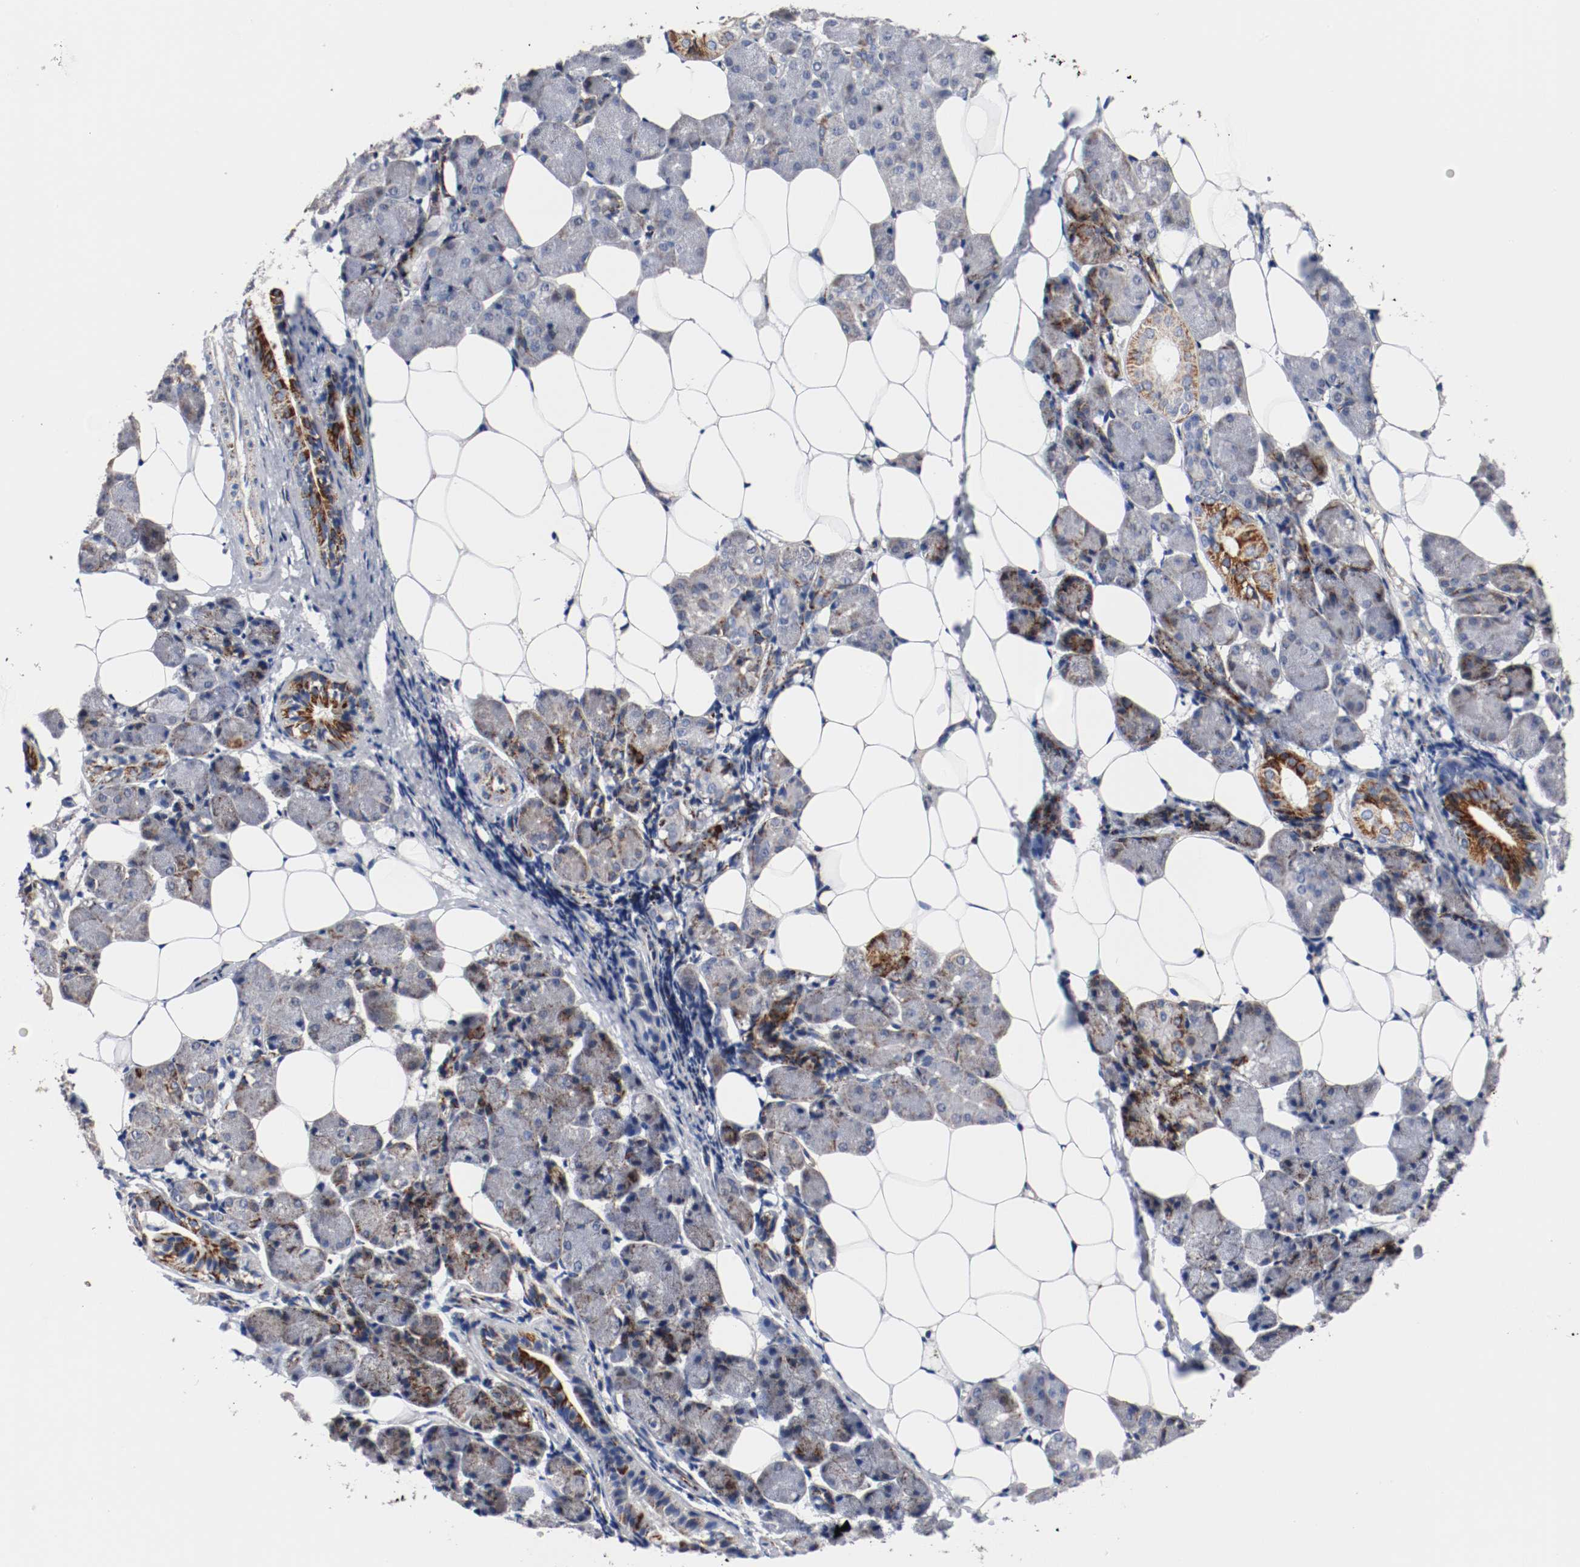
{"staining": {"intensity": "moderate", "quantity": ">75%", "location": "cytoplasmic/membranous"}, "tissue": "salivary gland", "cell_type": "Glandular cells", "image_type": "normal", "snomed": [{"axis": "morphology", "description": "Normal tissue, NOS"}, {"axis": "morphology", "description": "Adenoma, NOS"}, {"axis": "topography", "description": "Salivary gland"}], "caption": "Immunohistochemical staining of benign human salivary gland displays moderate cytoplasmic/membranous protein positivity in approximately >75% of glandular cells. The staining was performed using DAB (3,3'-diaminobenzidine), with brown indicating positive protein expression. Nuclei are stained blue with hematoxylin.", "gene": "TUBD1", "patient": {"sex": "female", "age": 32}}